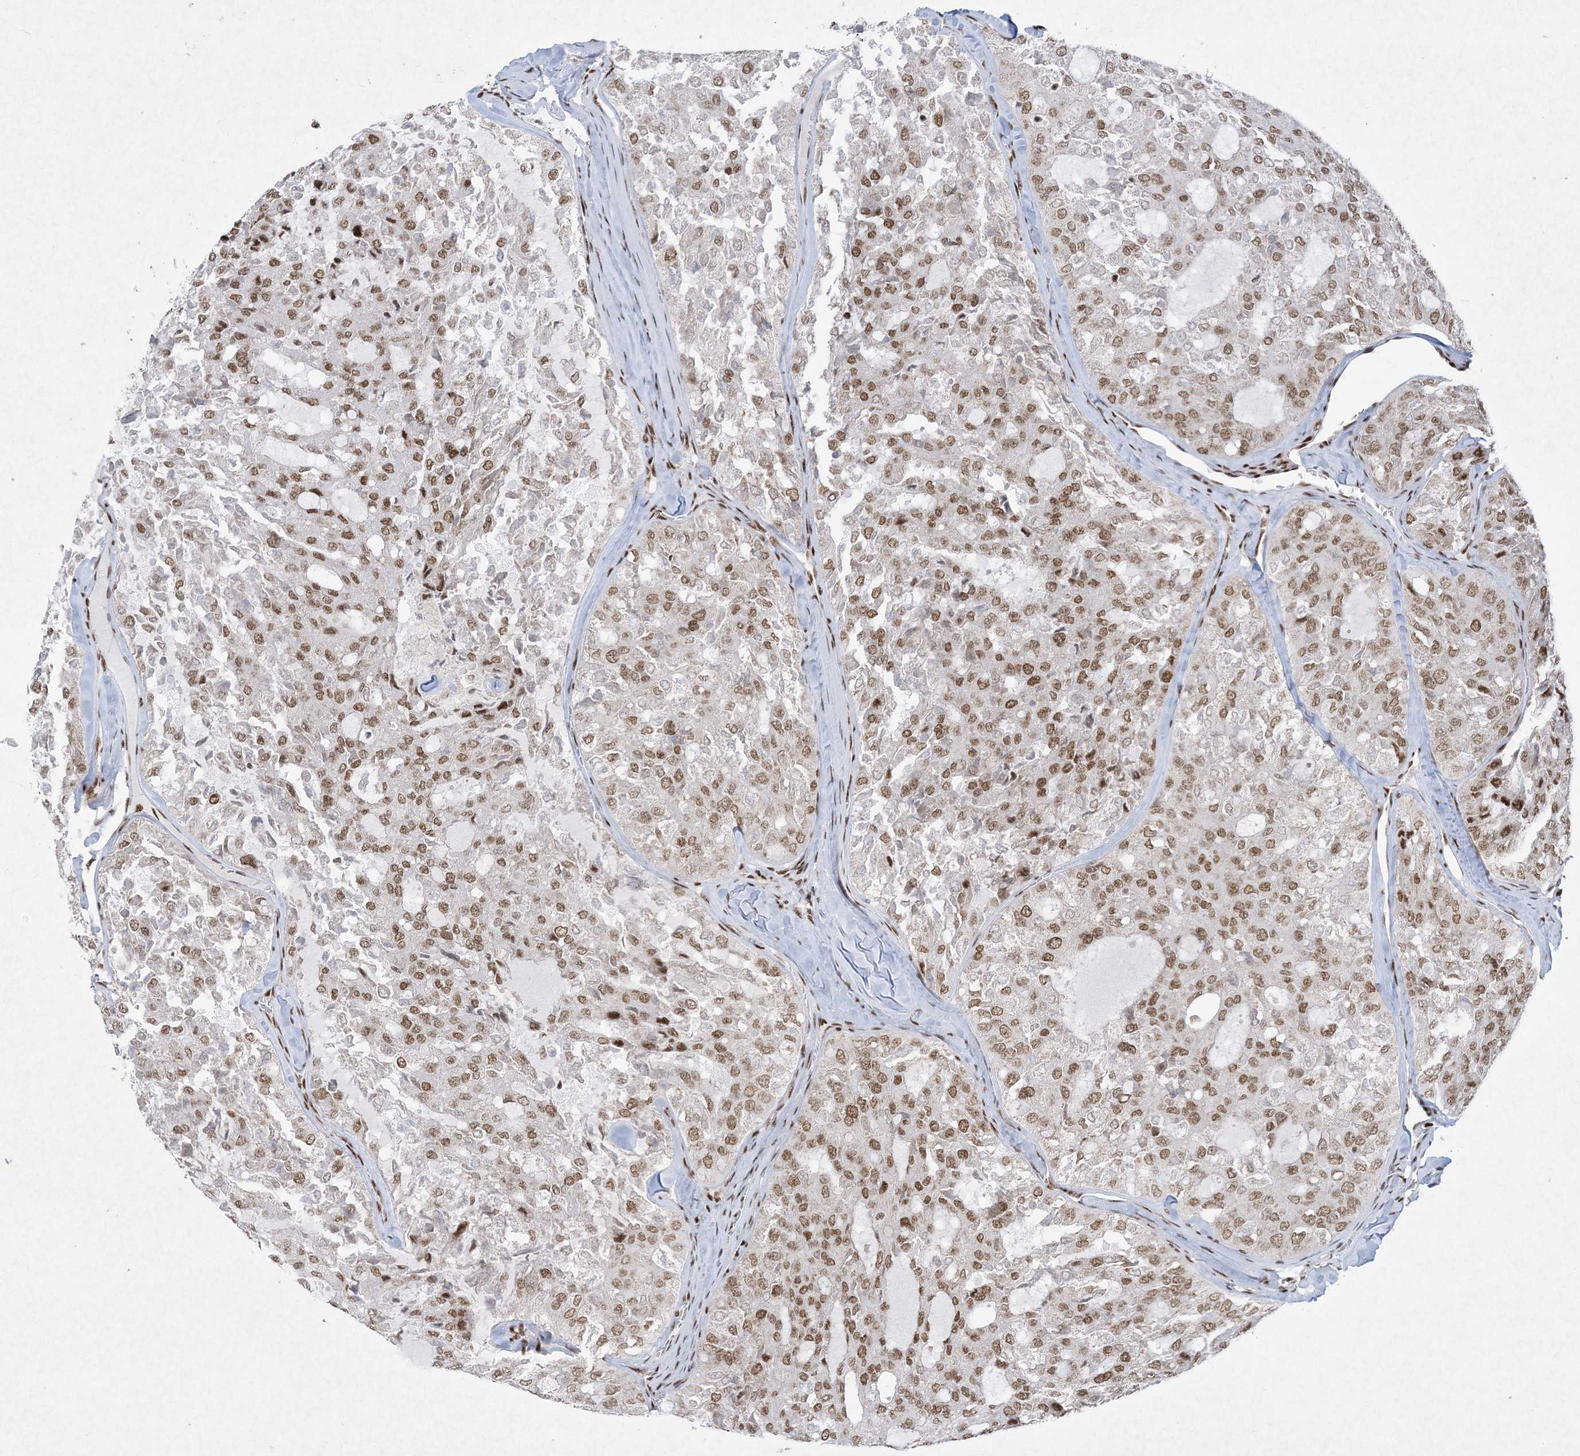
{"staining": {"intensity": "moderate", "quantity": ">75%", "location": "nuclear"}, "tissue": "thyroid cancer", "cell_type": "Tumor cells", "image_type": "cancer", "snomed": [{"axis": "morphology", "description": "Follicular adenoma carcinoma, NOS"}, {"axis": "topography", "description": "Thyroid gland"}], "caption": "Protein expression analysis of thyroid cancer shows moderate nuclear positivity in about >75% of tumor cells.", "gene": "PKNOX2", "patient": {"sex": "male", "age": 75}}